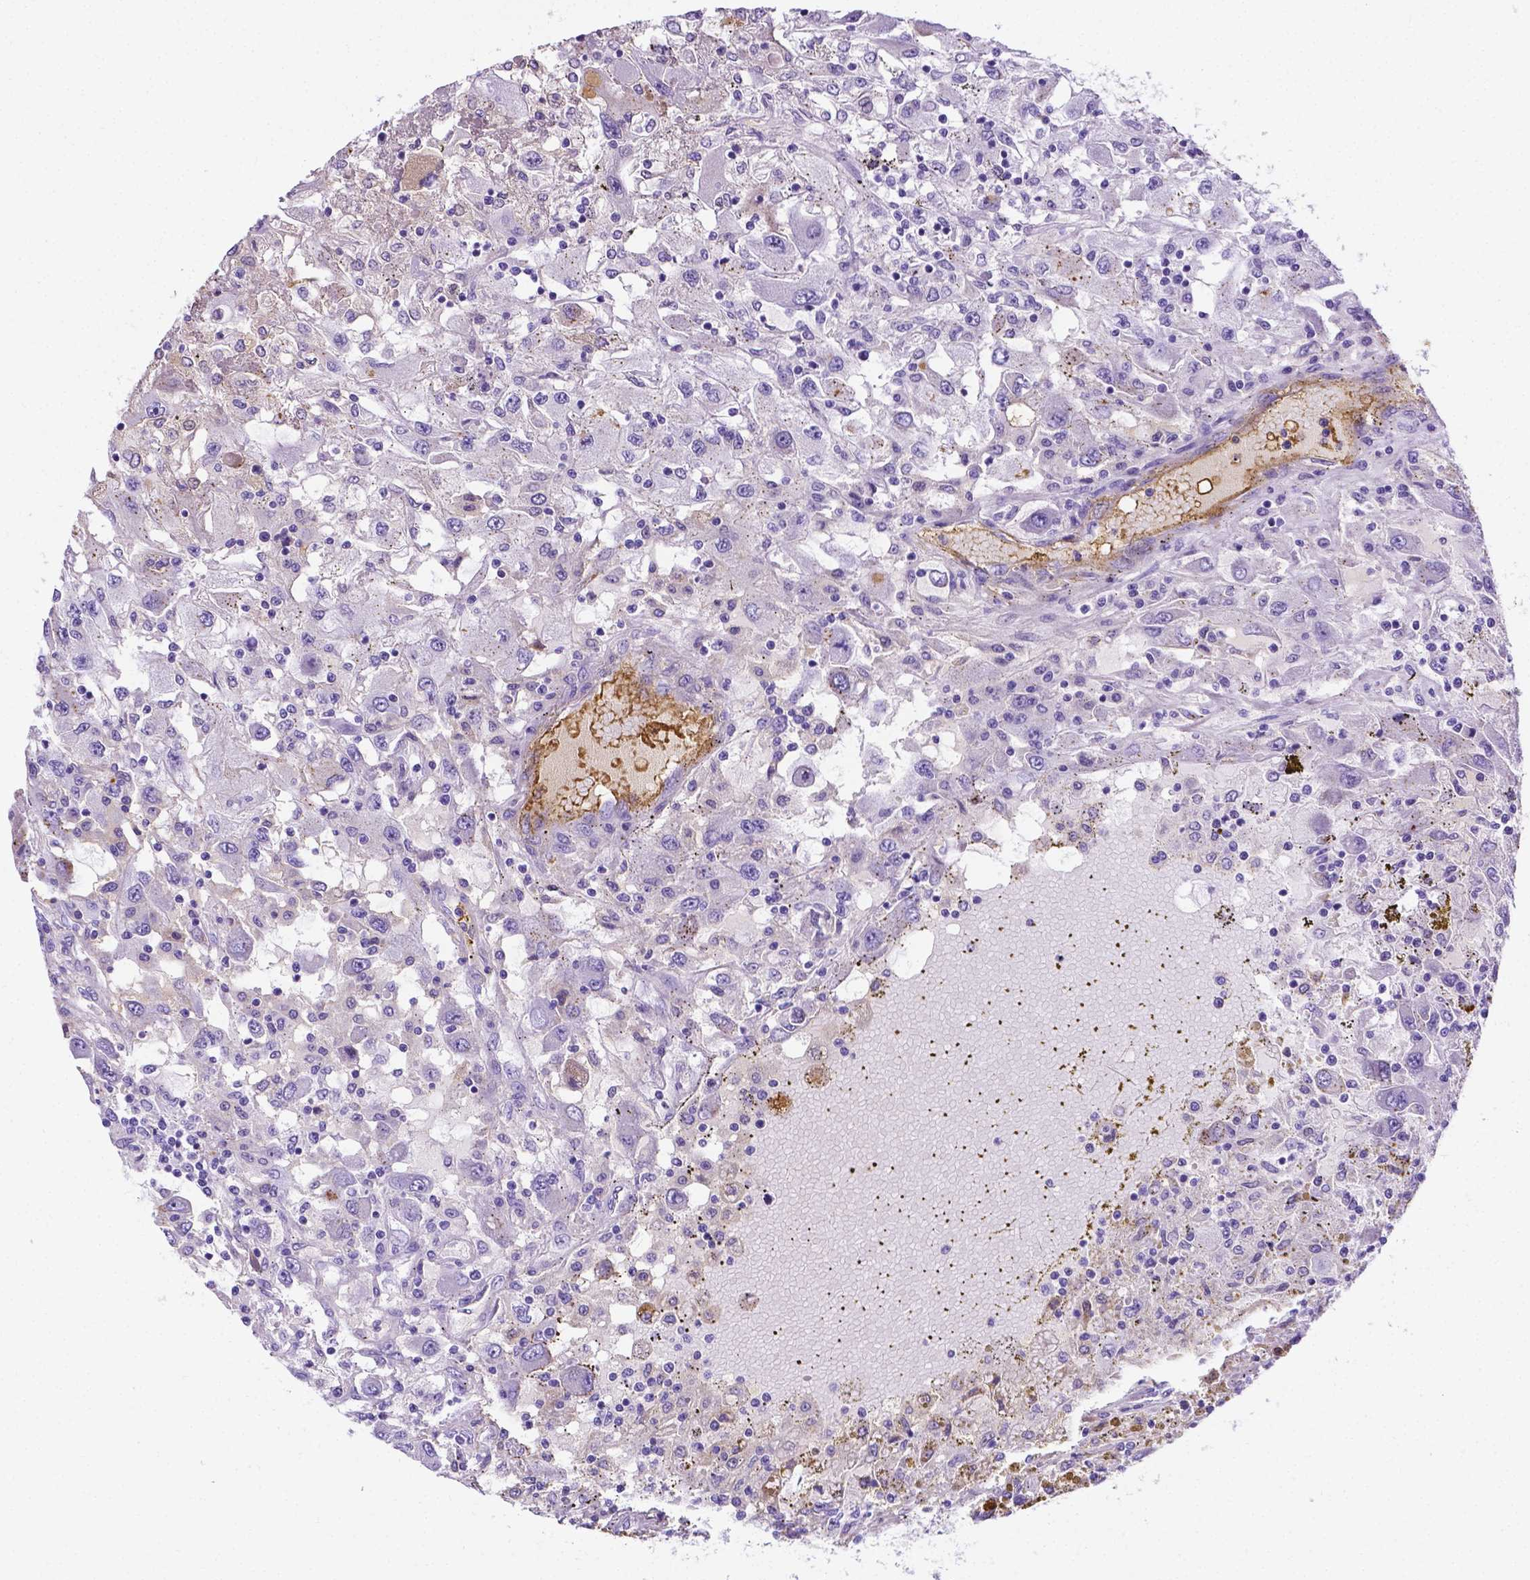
{"staining": {"intensity": "negative", "quantity": "none", "location": "none"}, "tissue": "renal cancer", "cell_type": "Tumor cells", "image_type": "cancer", "snomed": [{"axis": "morphology", "description": "Adenocarcinoma, NOS"}, {"axis": "topography", "description": "Kidney"}], "caption": "Immunohistochemistry (IHC) micrograph of renal adenocarcinoma stained for a protein (brown), which reveals no expression in tumor cells. (DAB (3,3'-diaminobenzidine) IHC visualized using brightfield microscopy, high magnification).", "gene": "APOE", "patient": {"sex": "female", "age": 67}}